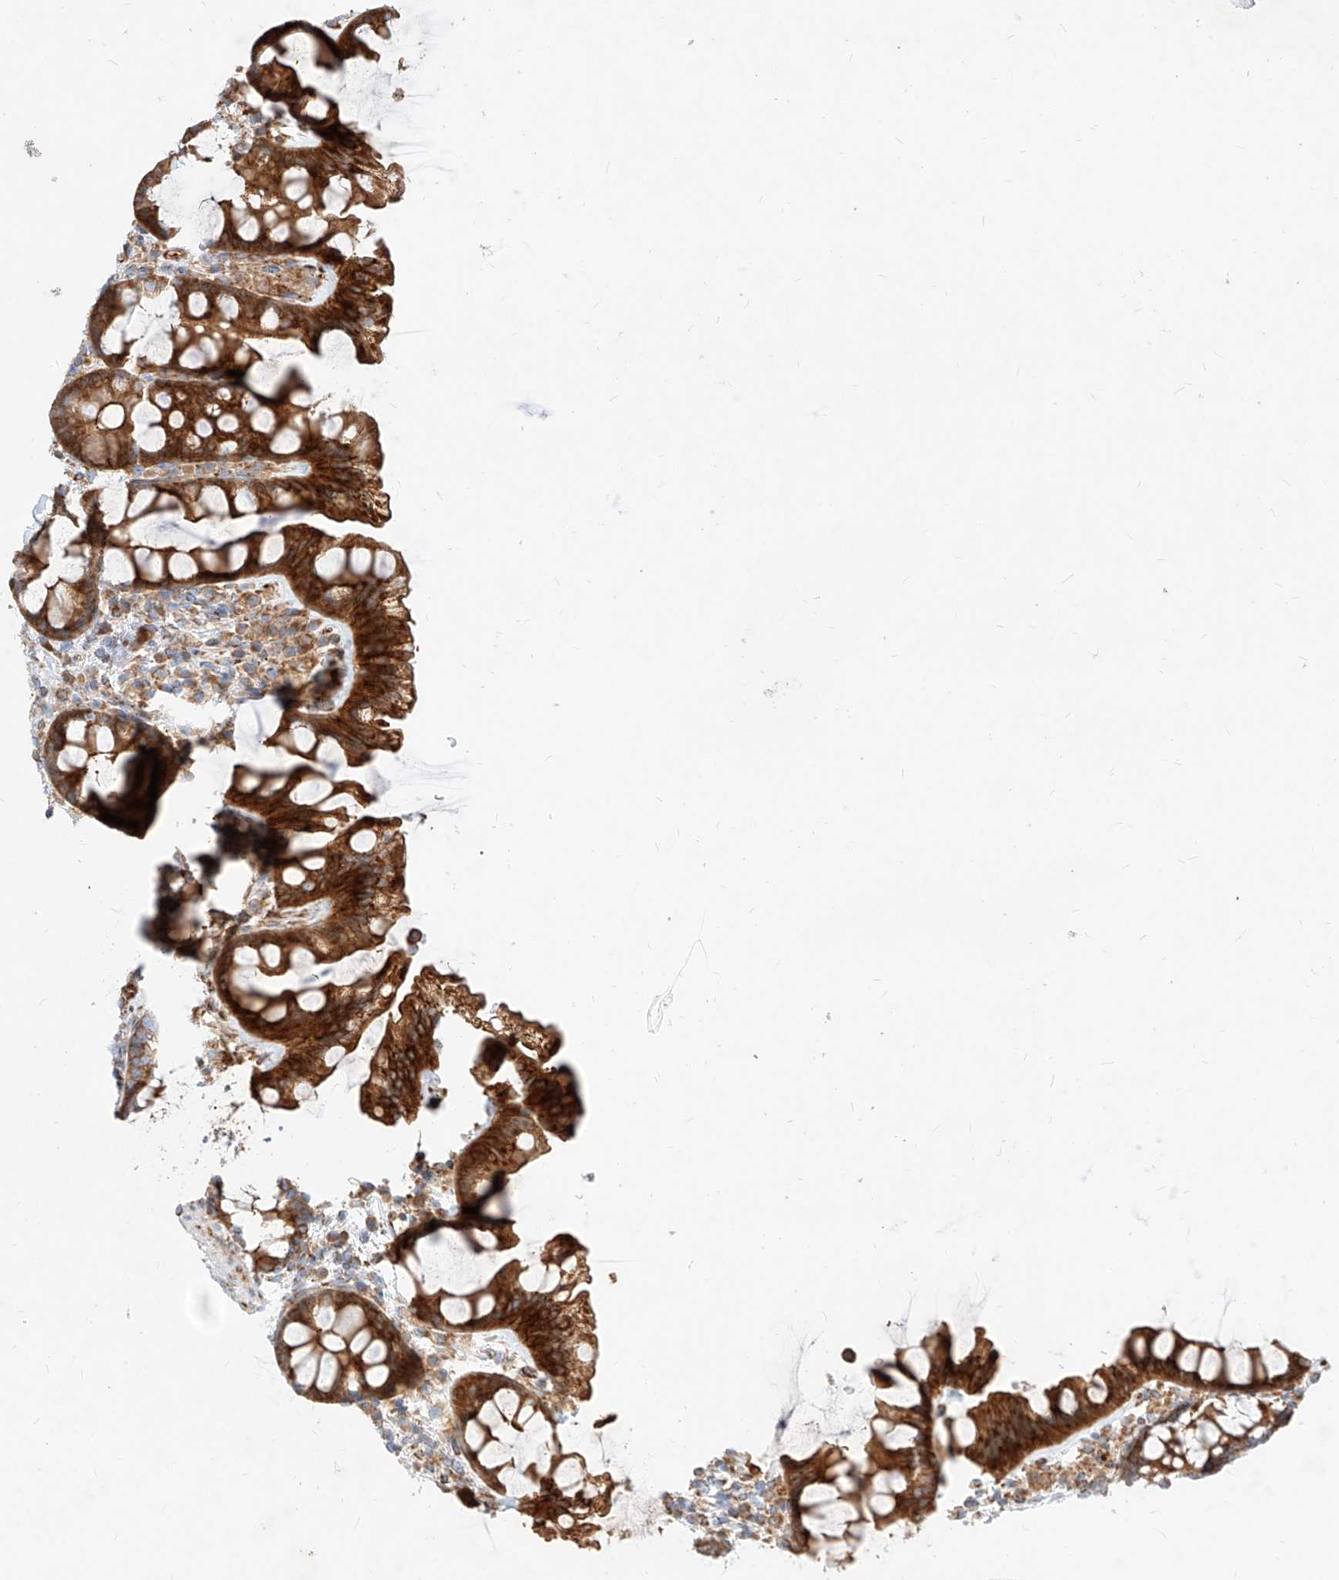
{"staining": {"intensity": "strong", "quantity": ">75%", "location": "cytoplasmic/membranous"}, "tissue": "colon", "cell_type": "Endothelial cells", "image_type": "normal", "snomed": [{"axis": "morphology", "description": "Normal tissue, NOS"}, {"axis": "topography", "description": "Colon"}], "caption": "The image shows immunohistochemical staining of normal colon. There is strong cytoplasmic/membranous positivity is appreciated in approximately >75% of endothelial cells.", "gene": "CSGALNACT2", "patient": {"sex": "female", "age": 62}}